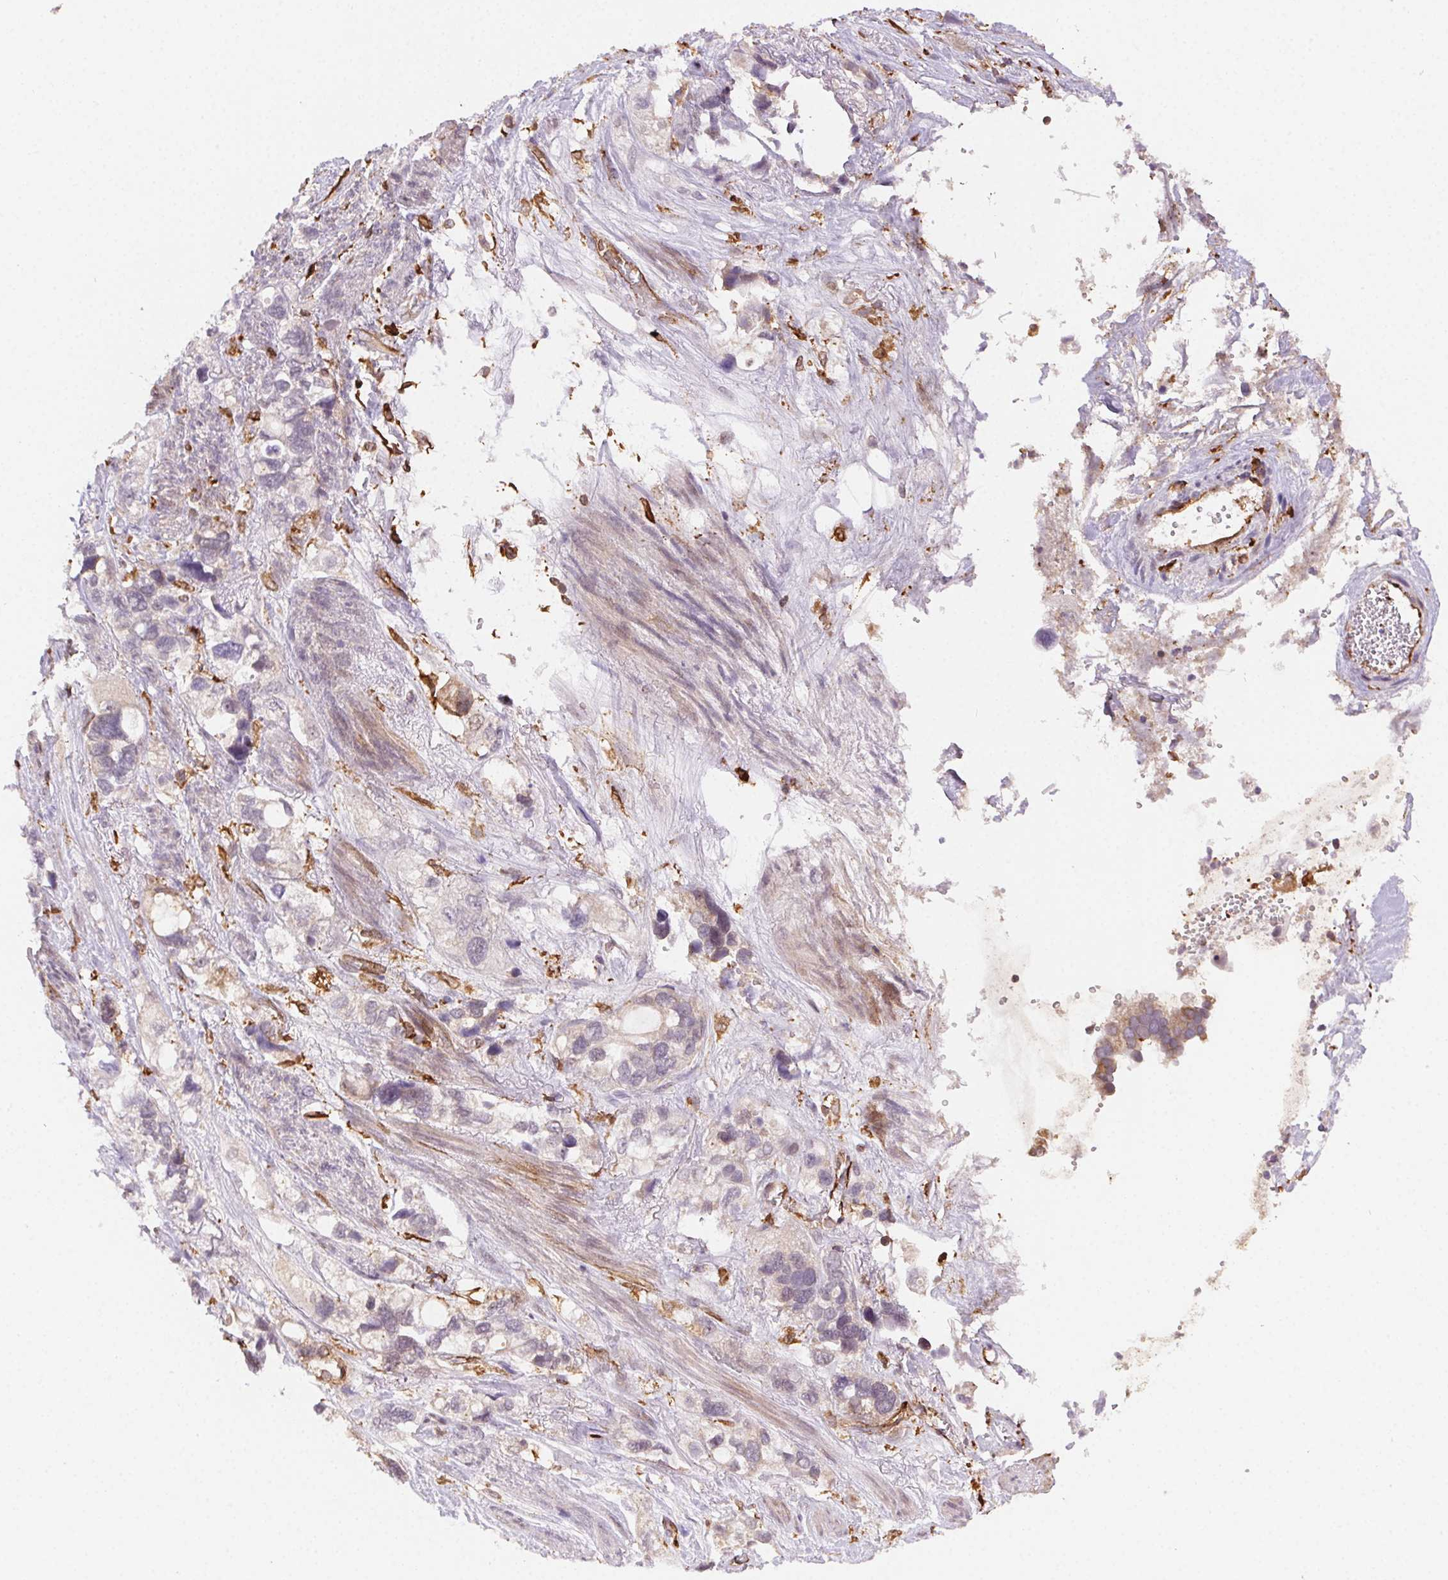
{"staining": {"intensity": "negative", "quantity": "none", "location": "none"}, "tissue": "stomach cancer", "cell_type": "Tumor cells", "image_type": "cancer", "snomed": [{"axis": "morphology", "description": "Adenocarcinoma, NOS"}, {"axis": "topography", "description": "Stomach, upper"}], "caption": "Tumor cells show no significant protein staining in stomach adenocarcinoma. (Brightfield microscopy of DAB IHC at high magnification).", "gene": "RNASET2", "patient": {"sex": "female", "age": 81}}